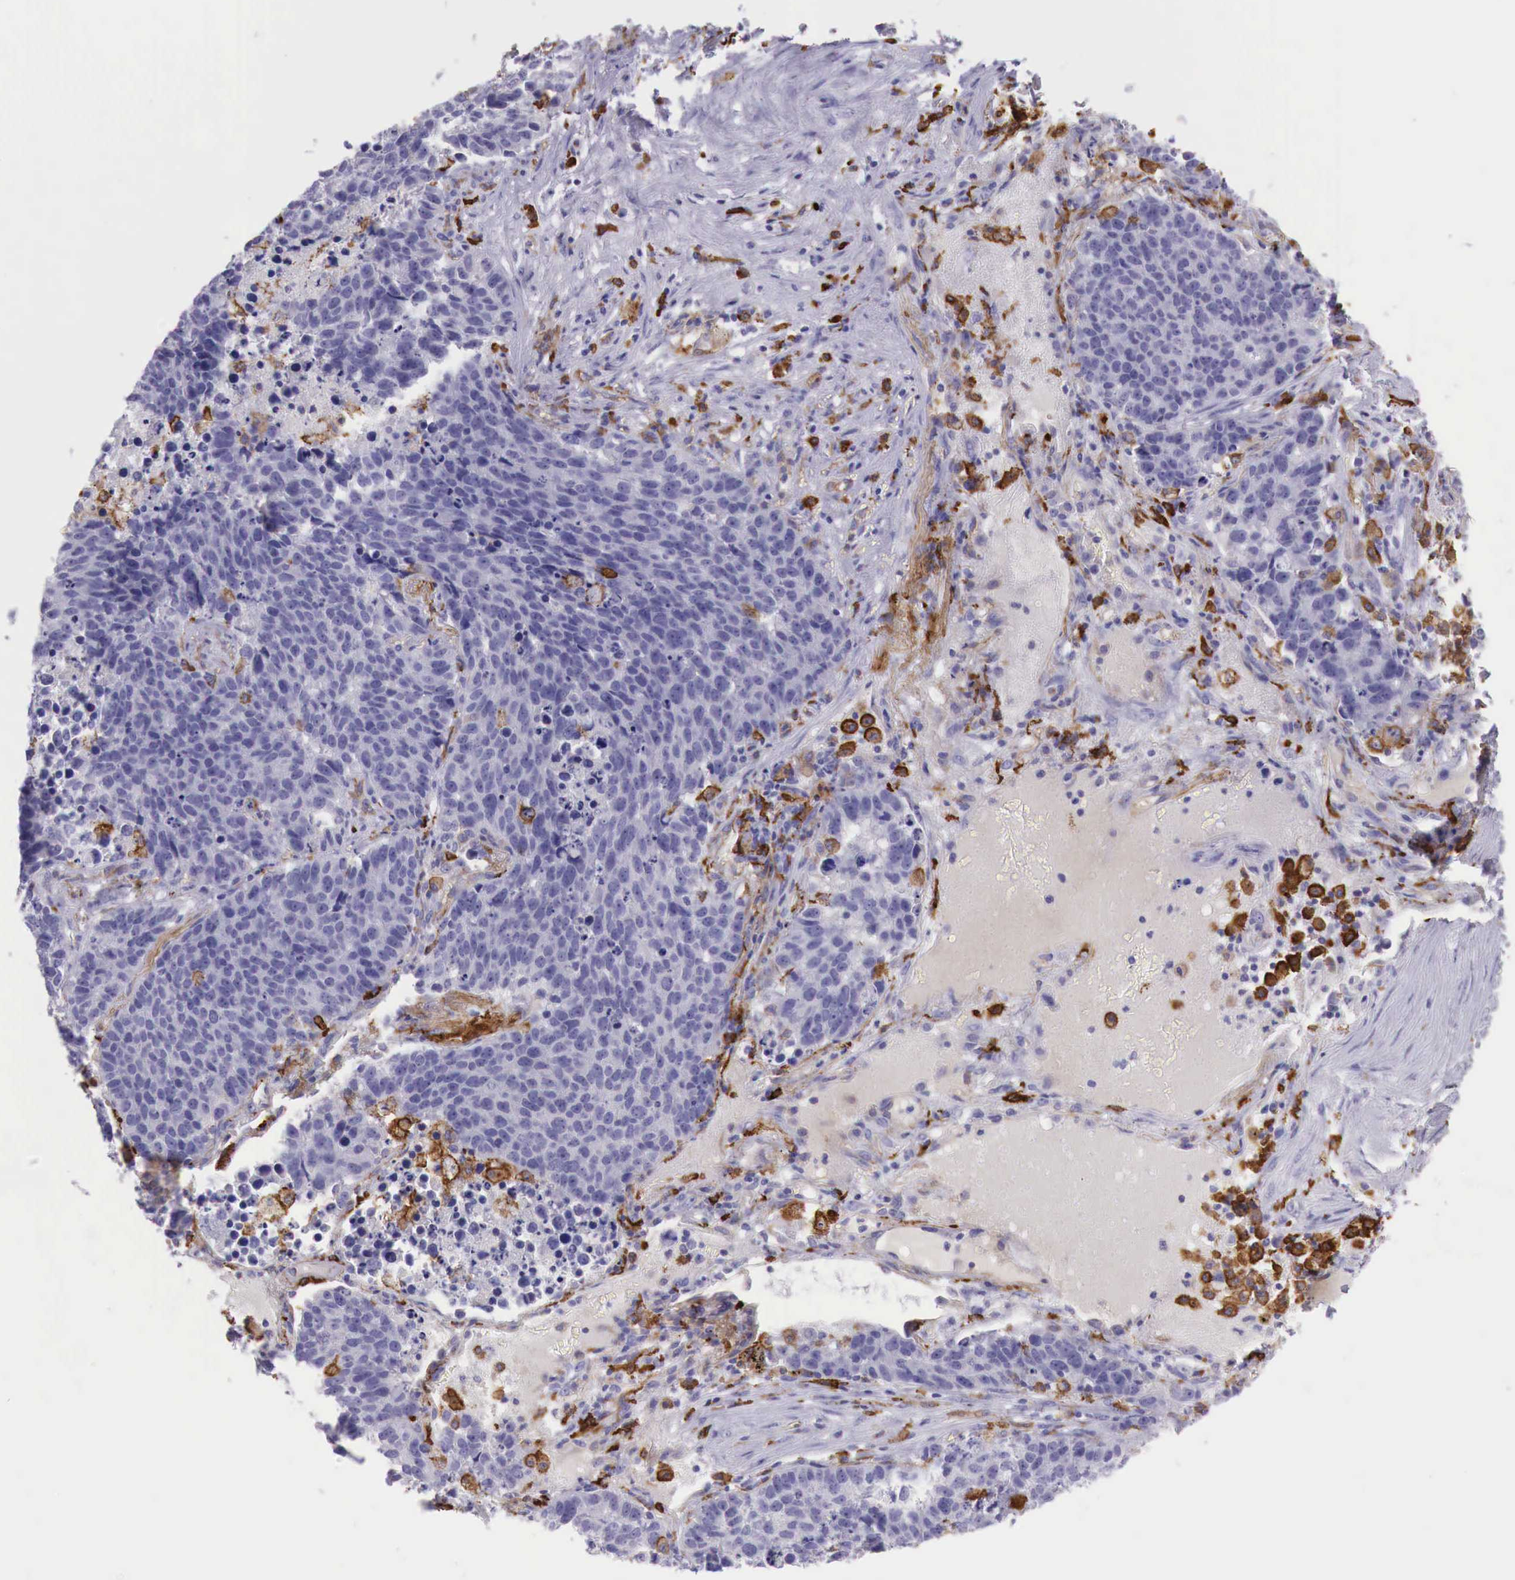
{"staining": {"intensity": "negative", "quantity": "none", "location": "none"}, "tissue": "lung cancer", "cell_type": "Tumor cells", "image_type": "cancer", "snomed": [{"axis": "morphology", "description": "Carcinoid, malignant, NOS"}, {"axis": "topography", "description": "Lung"}], "caption": "This is an immunohistochemistry photomicrograph of human lung cancer. There is no expression in tumor cells.", "gene": "MSR1", "patient": {"sex": "male", "age": 60}}